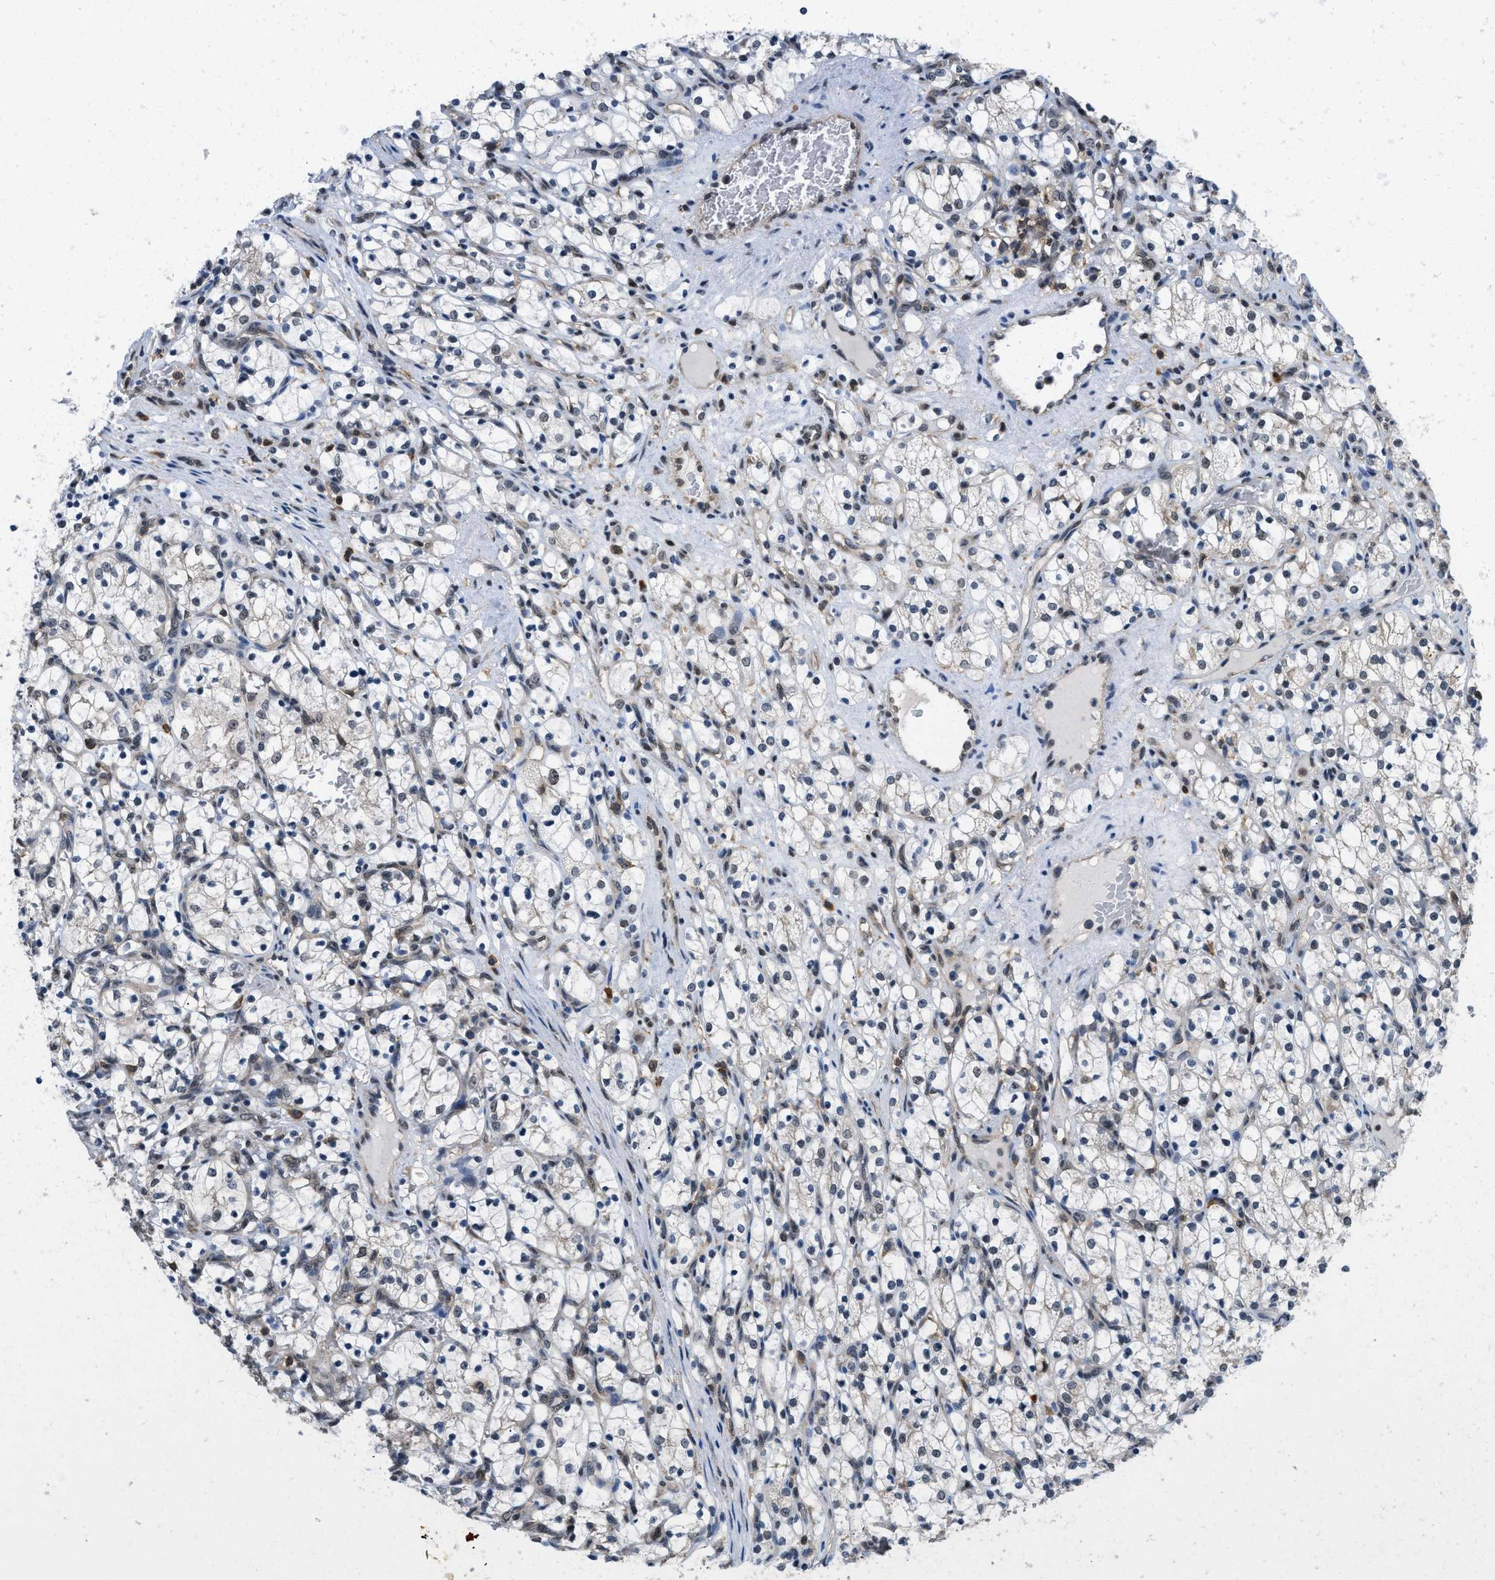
{"staining": {"intensity": "negative", "quantity": "none", "location": "none"}, "tissue": "renal cancer", "cell_type": "Tumor cells", "image_type": "cancer", "snomed": [{"axis": "morphology", "description": "Adenocarcinoma, NOS"}, {"axis": "topography", "description": "Kidney"}], "caption": "A histopathology image of human renal cancer (adenocarcinoma) is negative for staining in tumor cells.", "gene": "ATF7IP", "patient": {"sex": "female", "age": 69}}